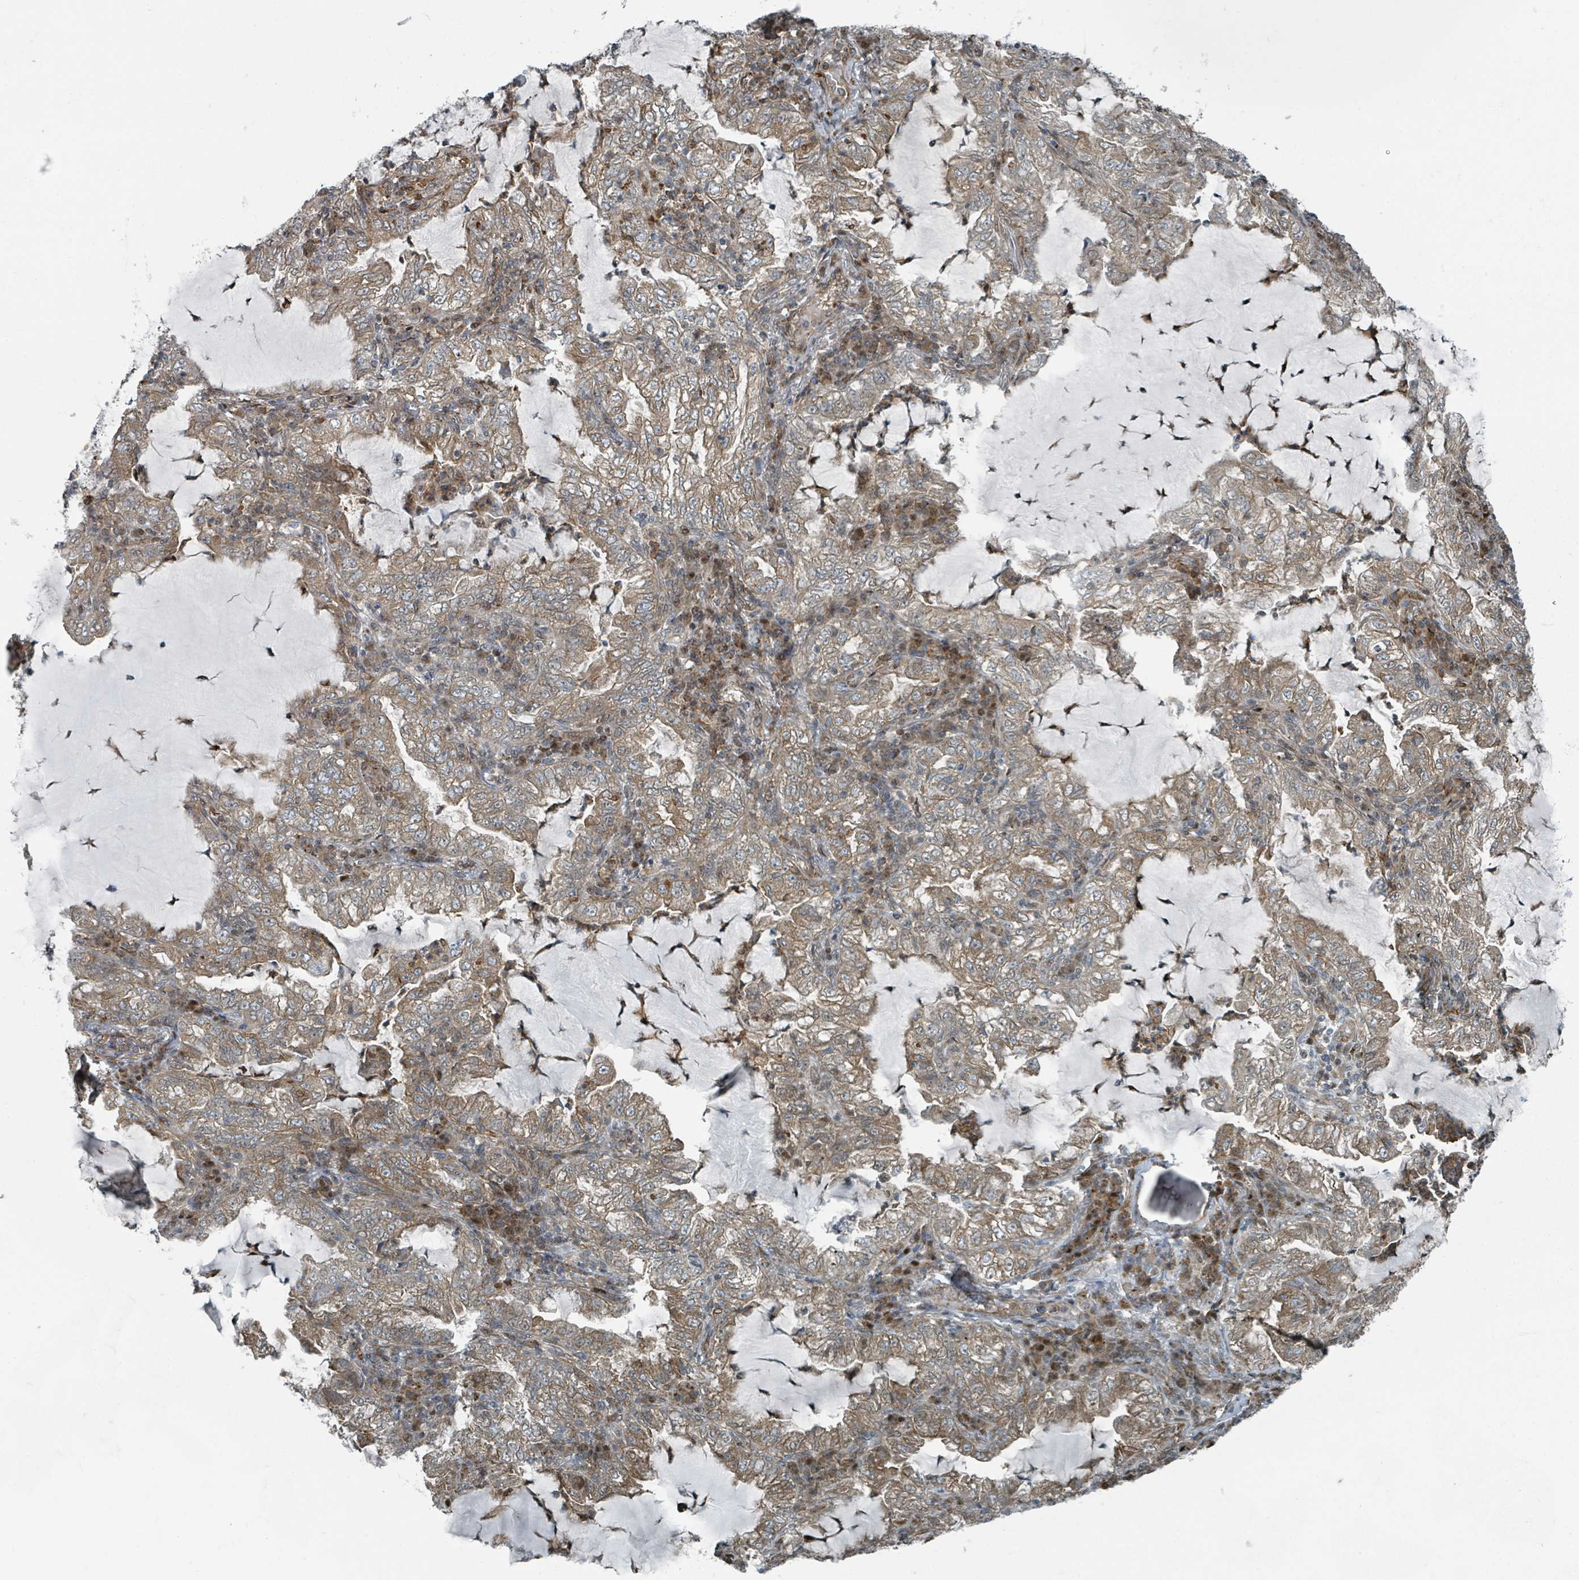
{"staining": {"intensity": "moderate", "quantity": ">75%", "location": "cytoplasmic/membranous"}, "tissue": "lung cancer", "cell_type": "Tumor cells", "image_type": "cancer", "snomed": [{"axis": "morphology", "description": "Adenocarcinoma, NOS"}, {"axis": "topography", "description": "Lung"}], "caption": "Adenocarcinoma (lung) was stained to show a protein in brown. There is medium levels of moderate cytoplasmic/membranous positivity in about >75% of tumor cells. (DAB (3,3'-diaminobenzidine) IHC with brightfield microscopy, high magnification).", "gene": "RHPN2", "patient": {"sex": "female", "age": 73}}